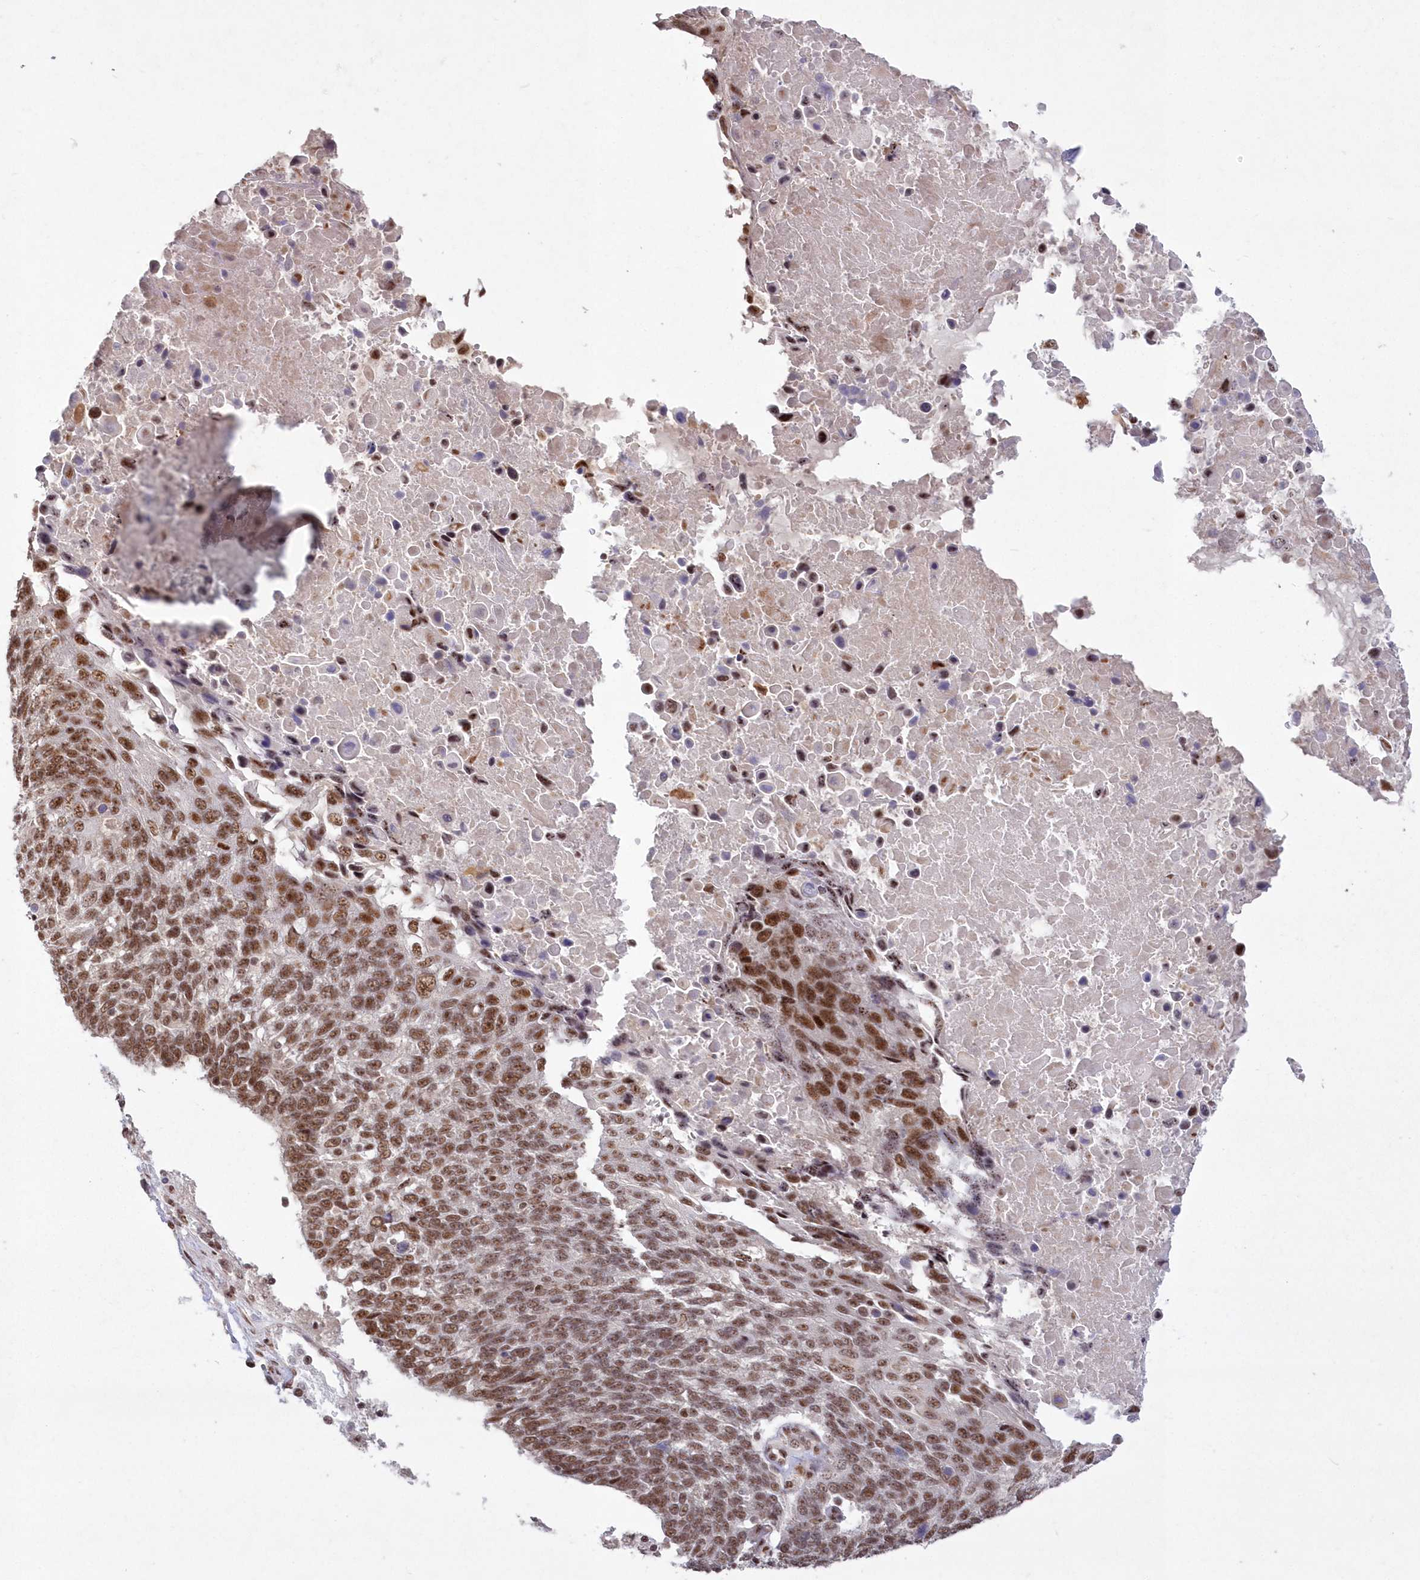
{"staining": {"intensity": "moderate", "quantity": ">75%", "location": "nuclear"}, "tissue": "lung cancer", "cell_type": "Tumor cells", "image_type": "cancer", "snomed": [{"axis": "morphology", "description": "Squamous cell carcinoma, NOS"}, {"axis": "topography", "description": "Lung"}], "caption": "DAB immunohistochemical staining of lung squamous cell carcinoma shows moderate nuclear protein positivity in approximately >75% of tumor cells. Immunohistochemistry (ihc) stains the protein of interest in brown and the nuclei are stained blue.", "gene": "WBP1L", "patient": {"sex": "male", "age": 66}}